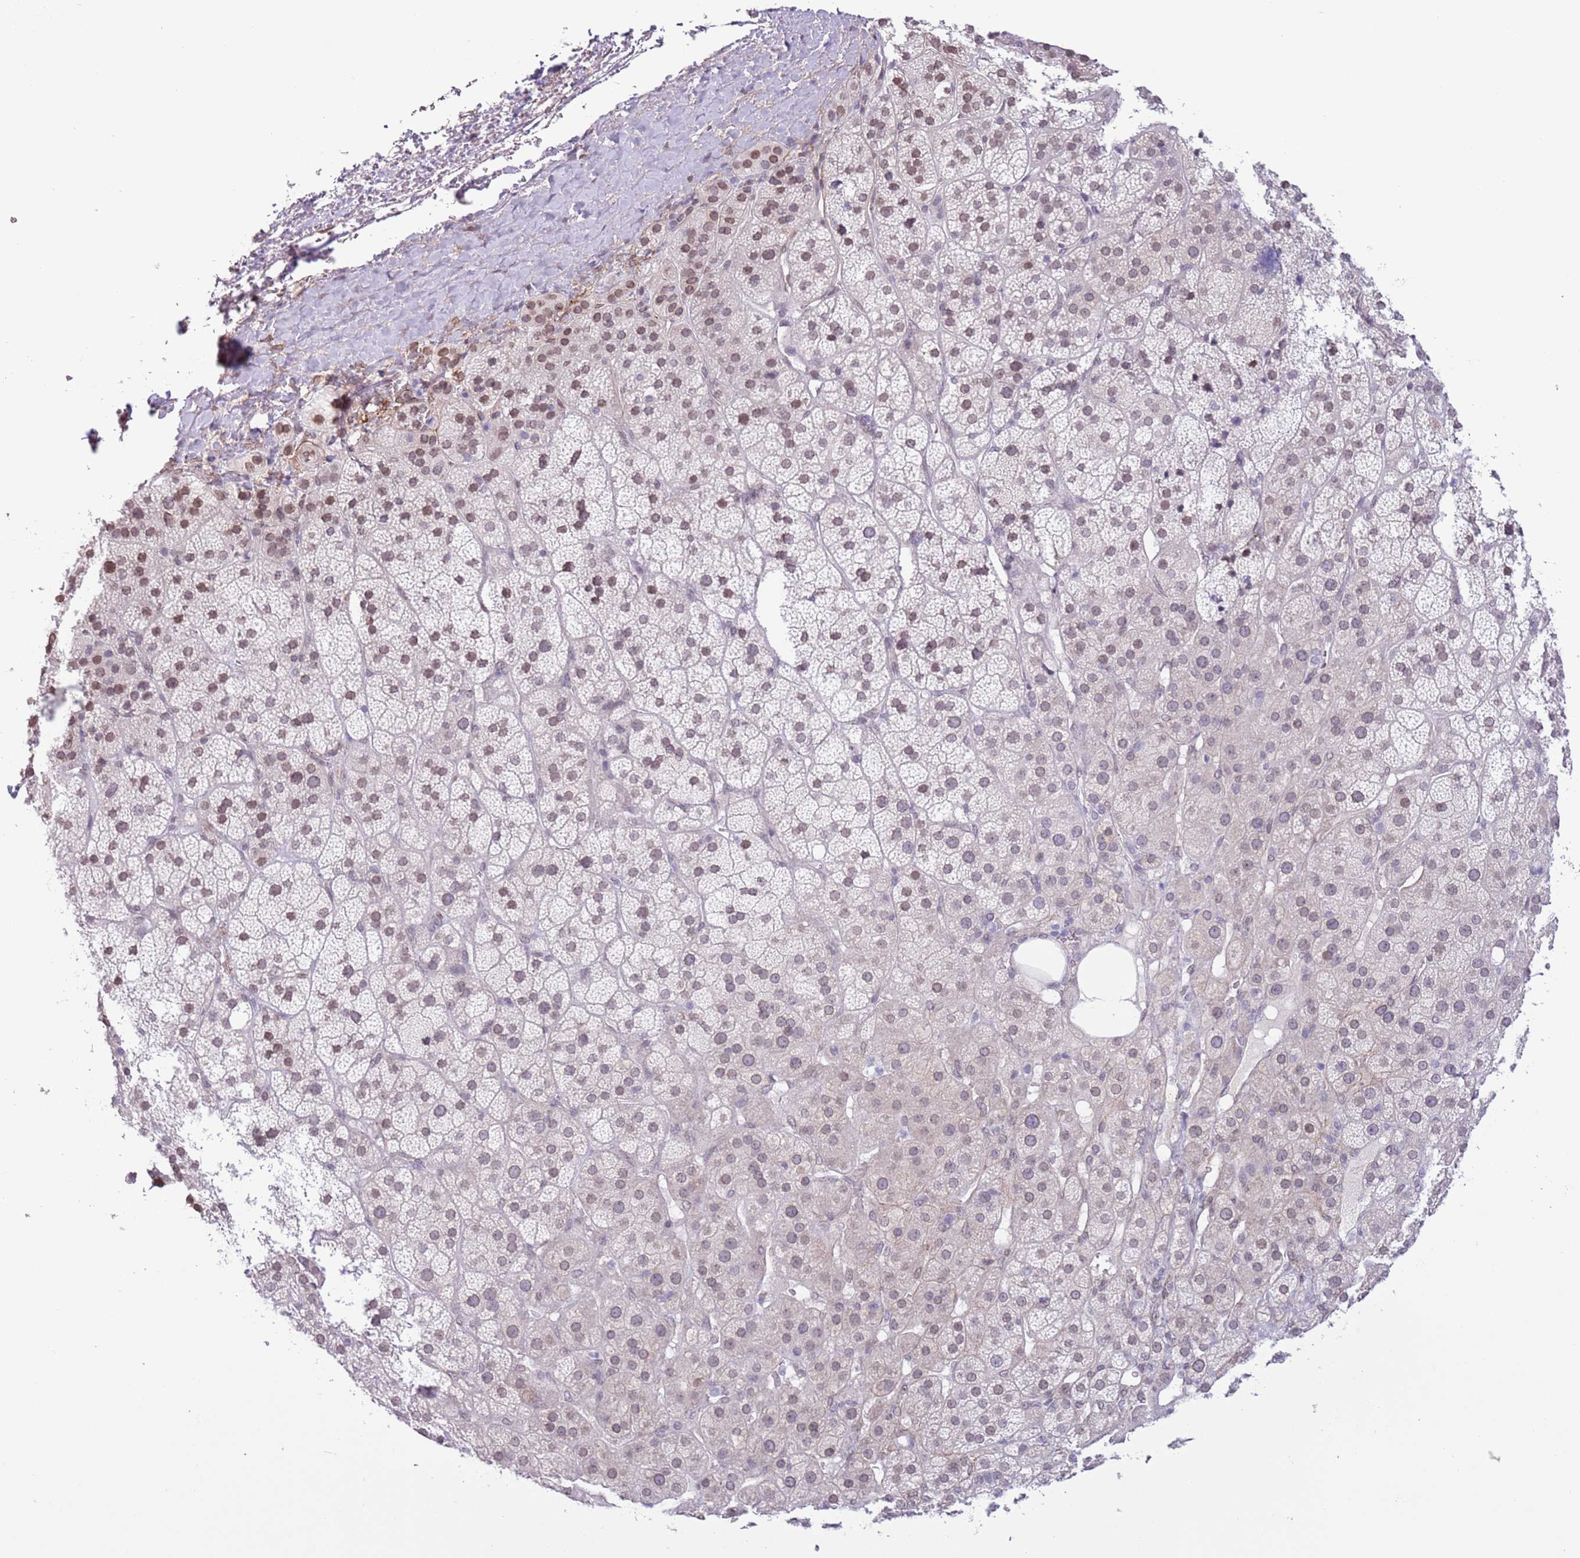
{"staining": {"intensity": "moderate", "quantity": "<25%", "location": "nuclear"}, "tissue": "adrenal gland", "cell_type": "Glandular cells", "image_type": "normal", "snomed": [{"axis": "morphology", "description": "Normal tissue, NOS"}, {"axis": "topography", "description": "Adrenal gland"}], "caption": "Moderate nuclear protein expression is present in about <25% of glandular cells in adrenal gland.", "gene": "ZGLP1", "patient": {"sex": "female", "age": 70}}